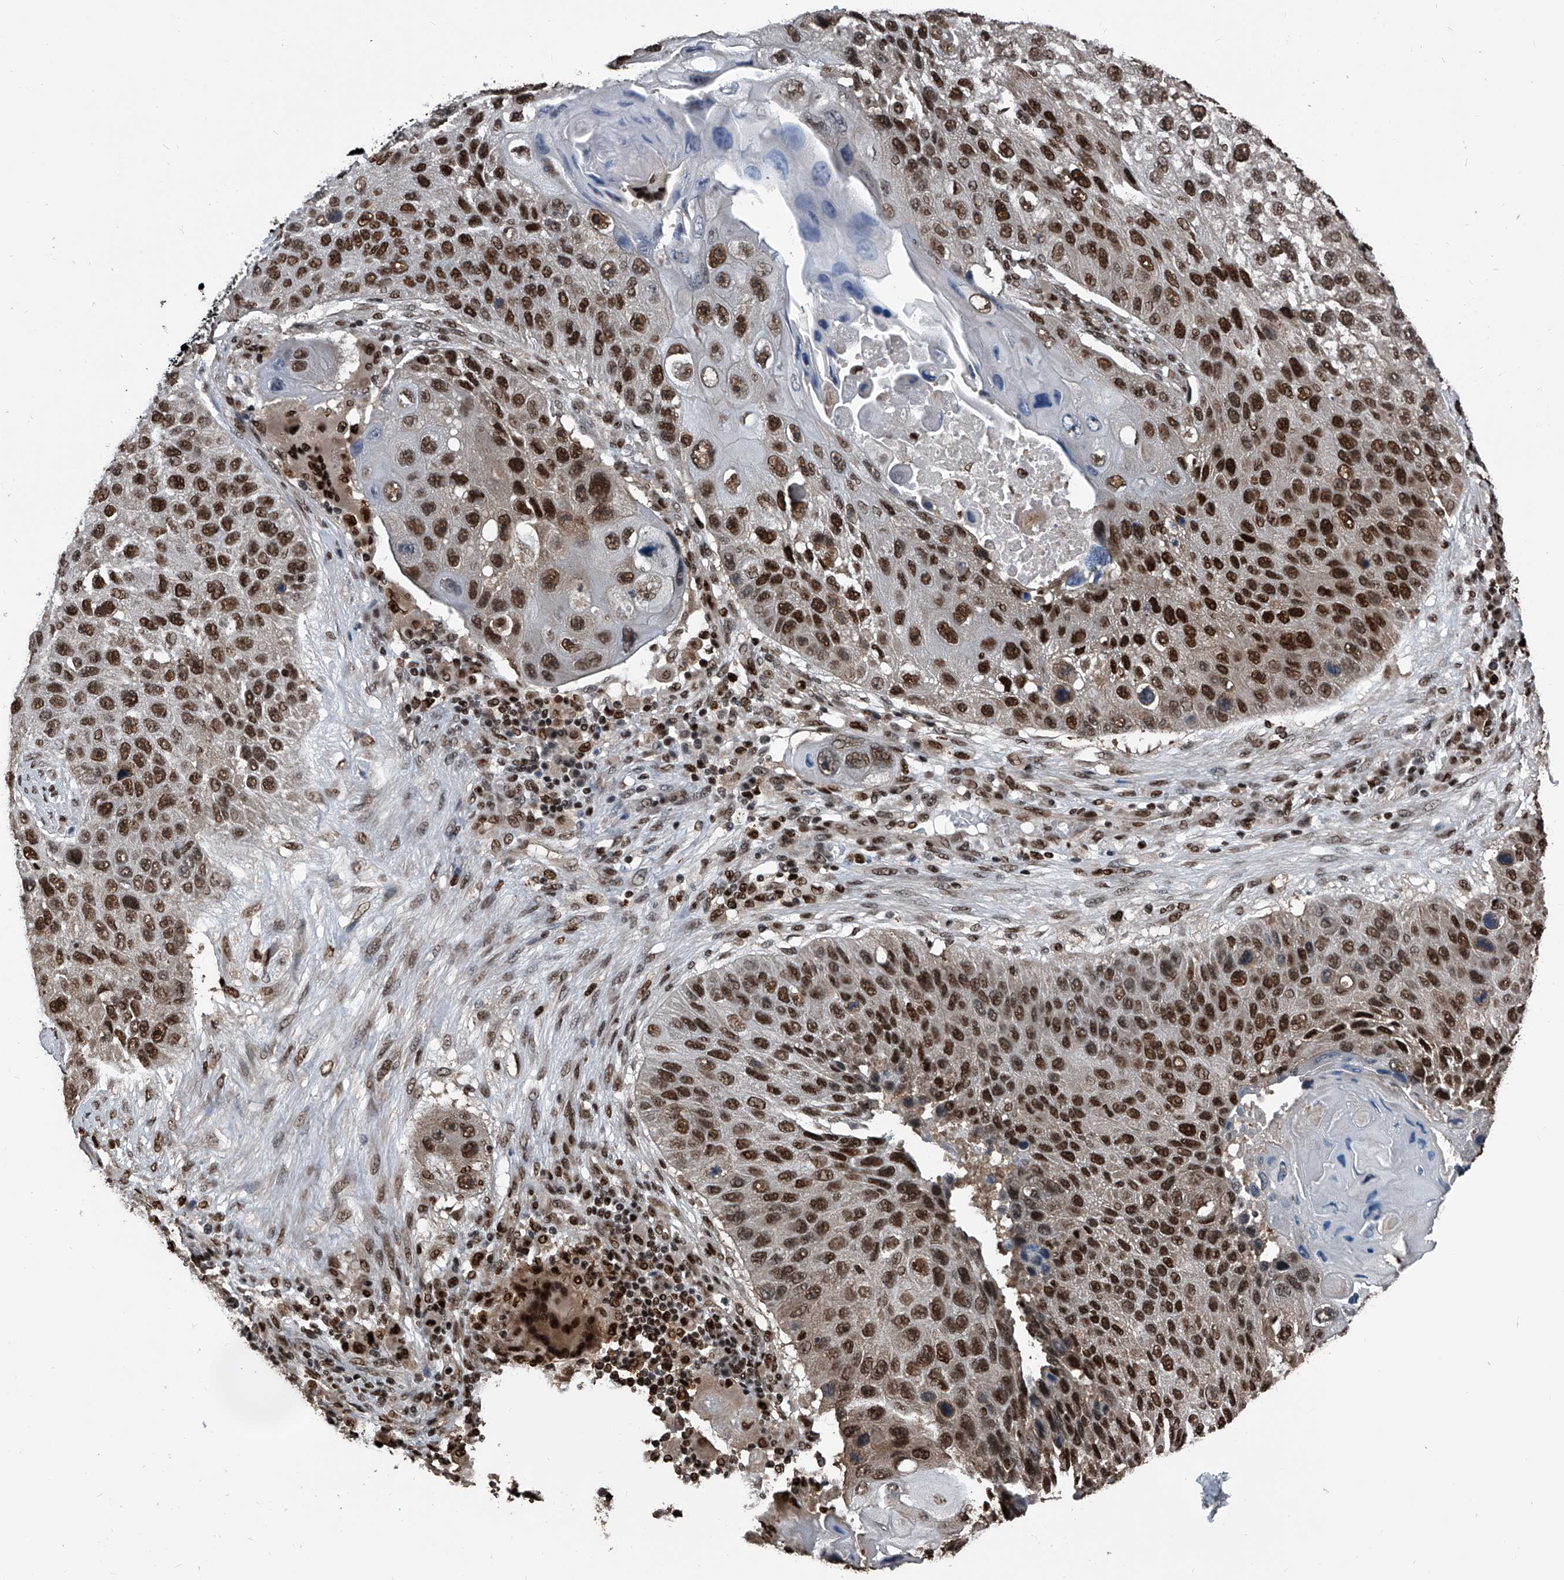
{"staining": {"intensity": "strong", "quantity": ">75%", "location": "nuclear"}, "tissue": "lung cancer", "cell_type": "Tumor cells", "image_type": "cancer", "snomed": [{"axis": "morphology", "description": "Squamous cell carcinoma, NOS"}, {"axis": "topography", "description": "Lung"}], "caption": "A high amount of strong nuclear positivity is seen in approximately >75% of tumor cells in lung cancer (squamous cell carcinoma) tissue.", "gene": "FKBP5", "patient": {"sex": "male", "age": 61}}